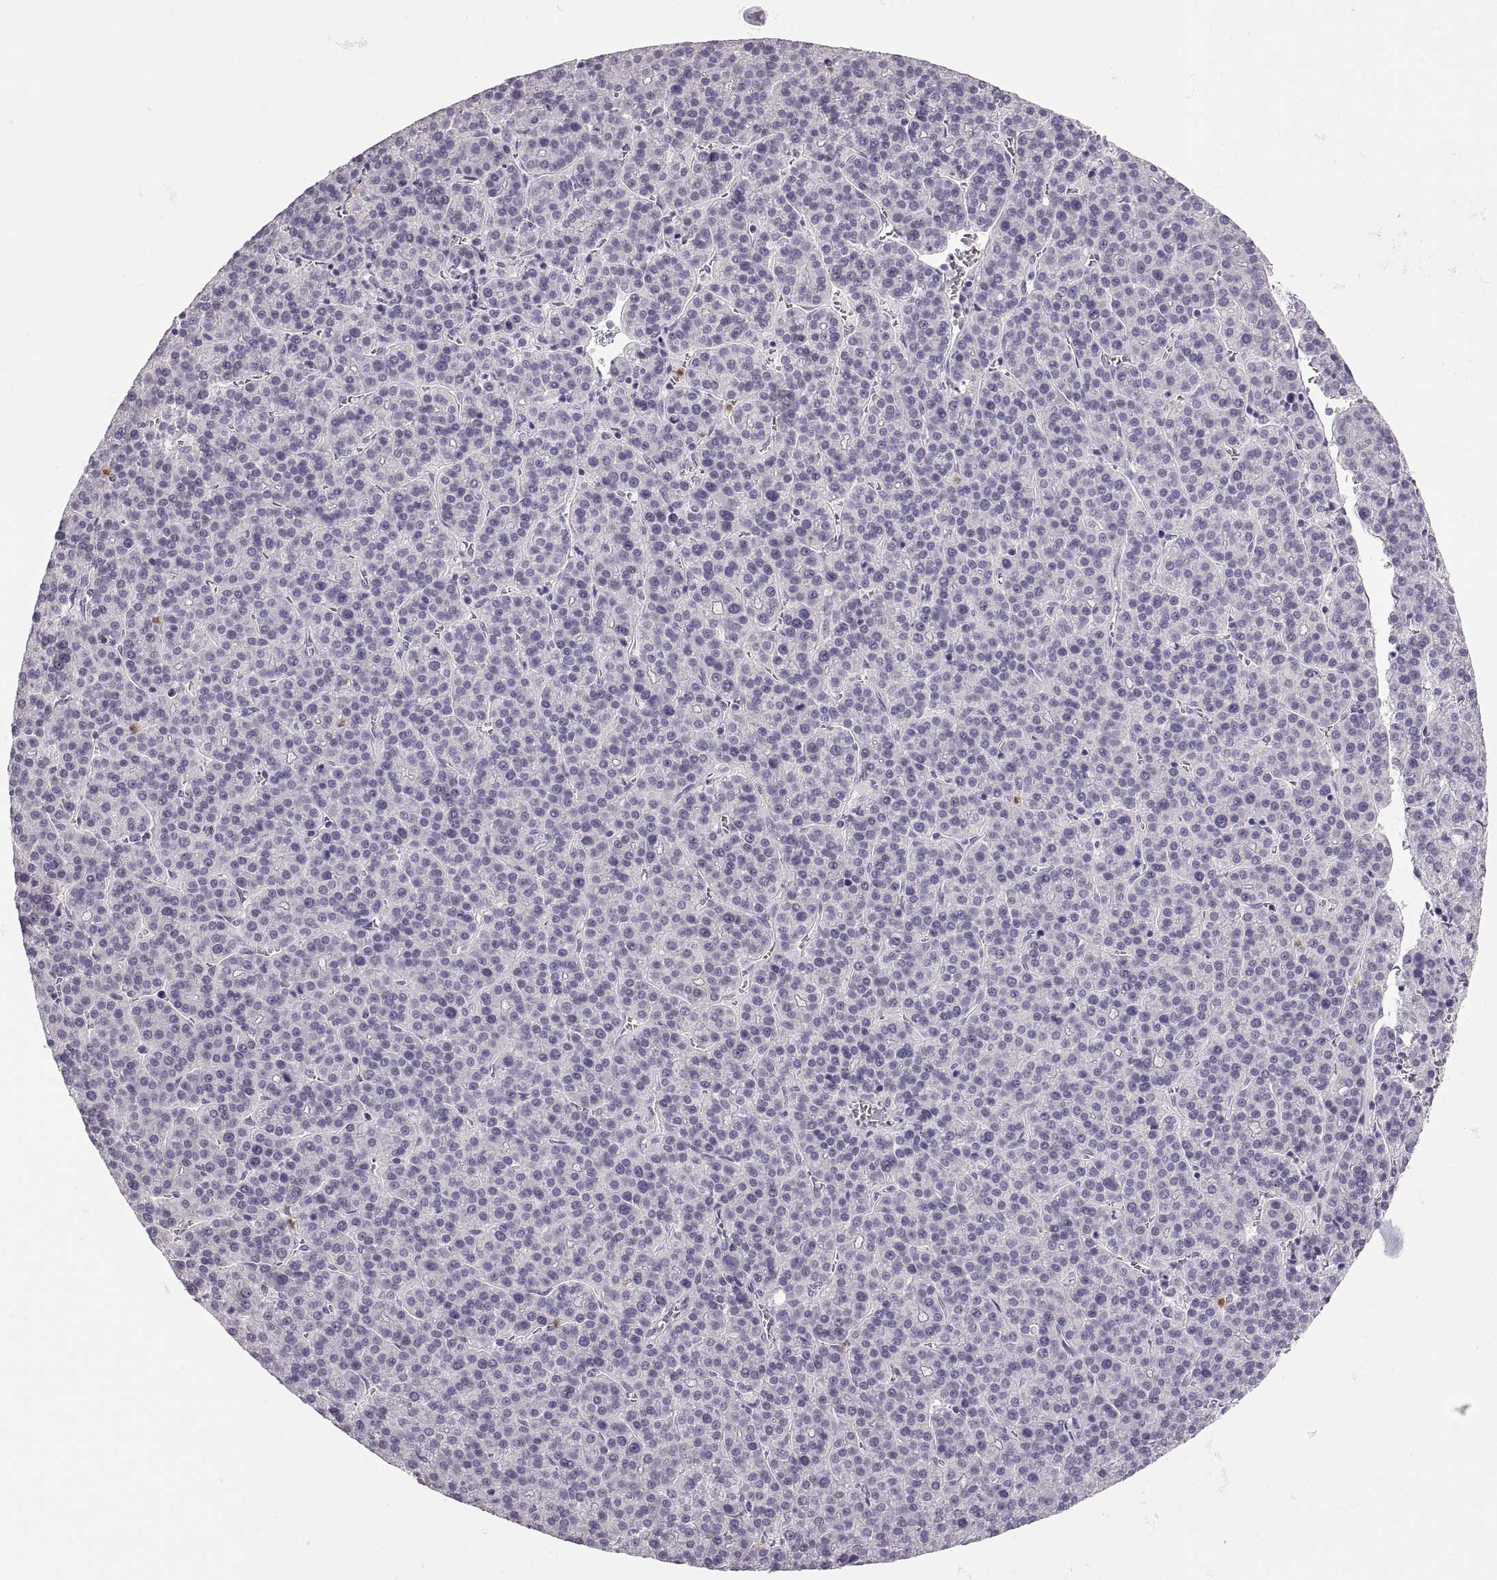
{"staining": {"intensity": "negative", "quantity": "none", "location": "none"}, "tissue": "liver cancer", "cell_type": "Tumor cells", "image_type": "cancer", "snomed": [{"axis": "morphology", "description": "Carcinoma, Hepatocellular, NOS"}, {"axis": "topography", "description": "Liver"}], "caption": "Tumor cells show no significant positivity in liver cancer (hepatocellular carcinoma).", "gene": "MILR1", "patient": {"sex": "female", "age": 58}}